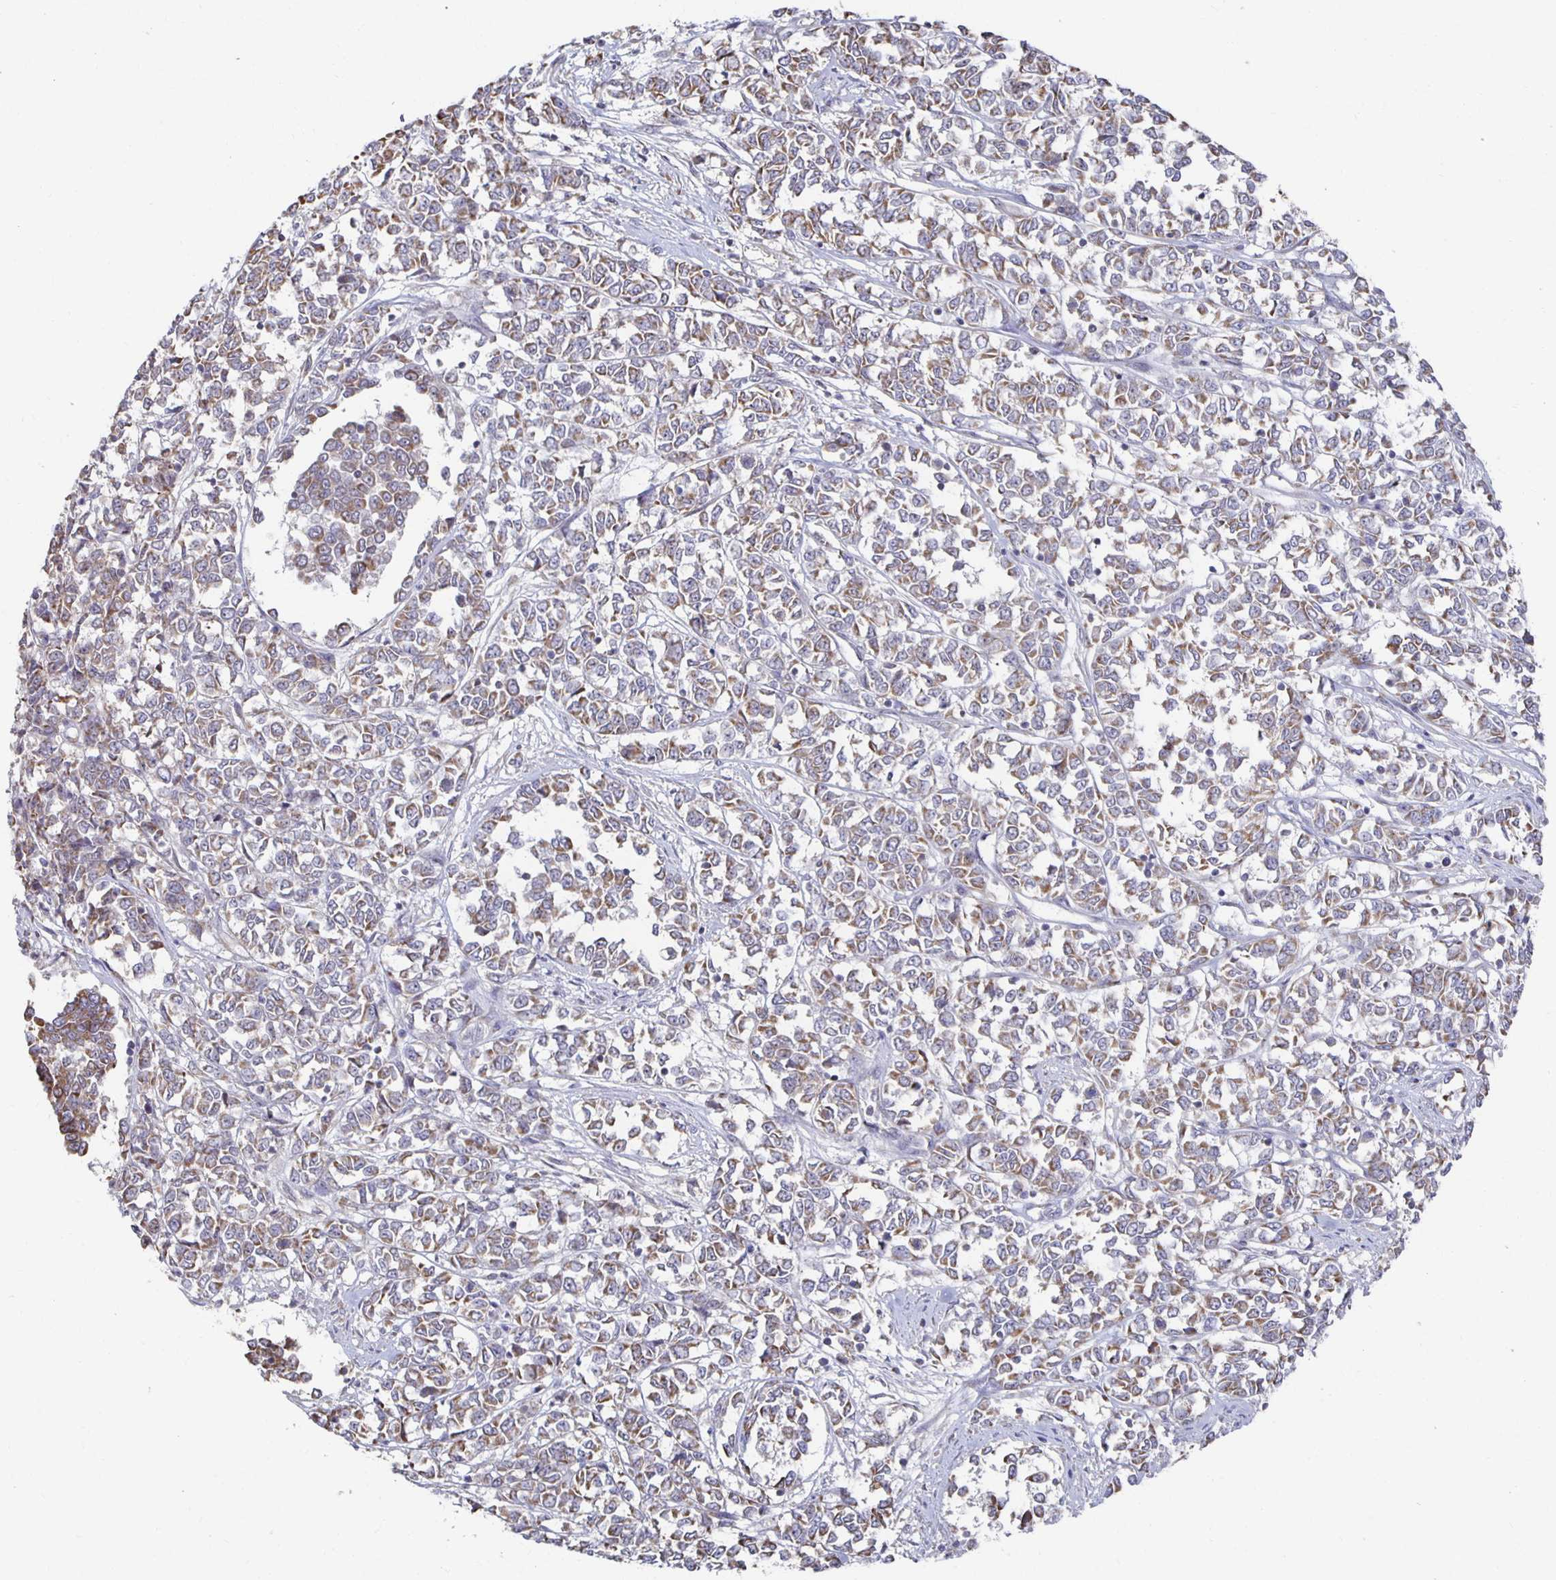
{"staining": {"intensity": "weak", "quantity": "25%-75%", "location": "cytoplasmic/membranous"}, "tissue": "melanoma", "cell_type": "Tumor cells", "image_type": "cancer", "snomed": [{"axis": "morphology", "description": "Malignant melanoma, NOS"}, {"axis": "topography", "description": "Skin"}], "caption": "Immunohistochemical staining of malignant melanoma demonstrates low levels of weak cytoplasmic/membranous expression in about 25%-75% of tumor cells.", "gene": "NKX2-8", "patient": {"sex": "female", "age": 72}}